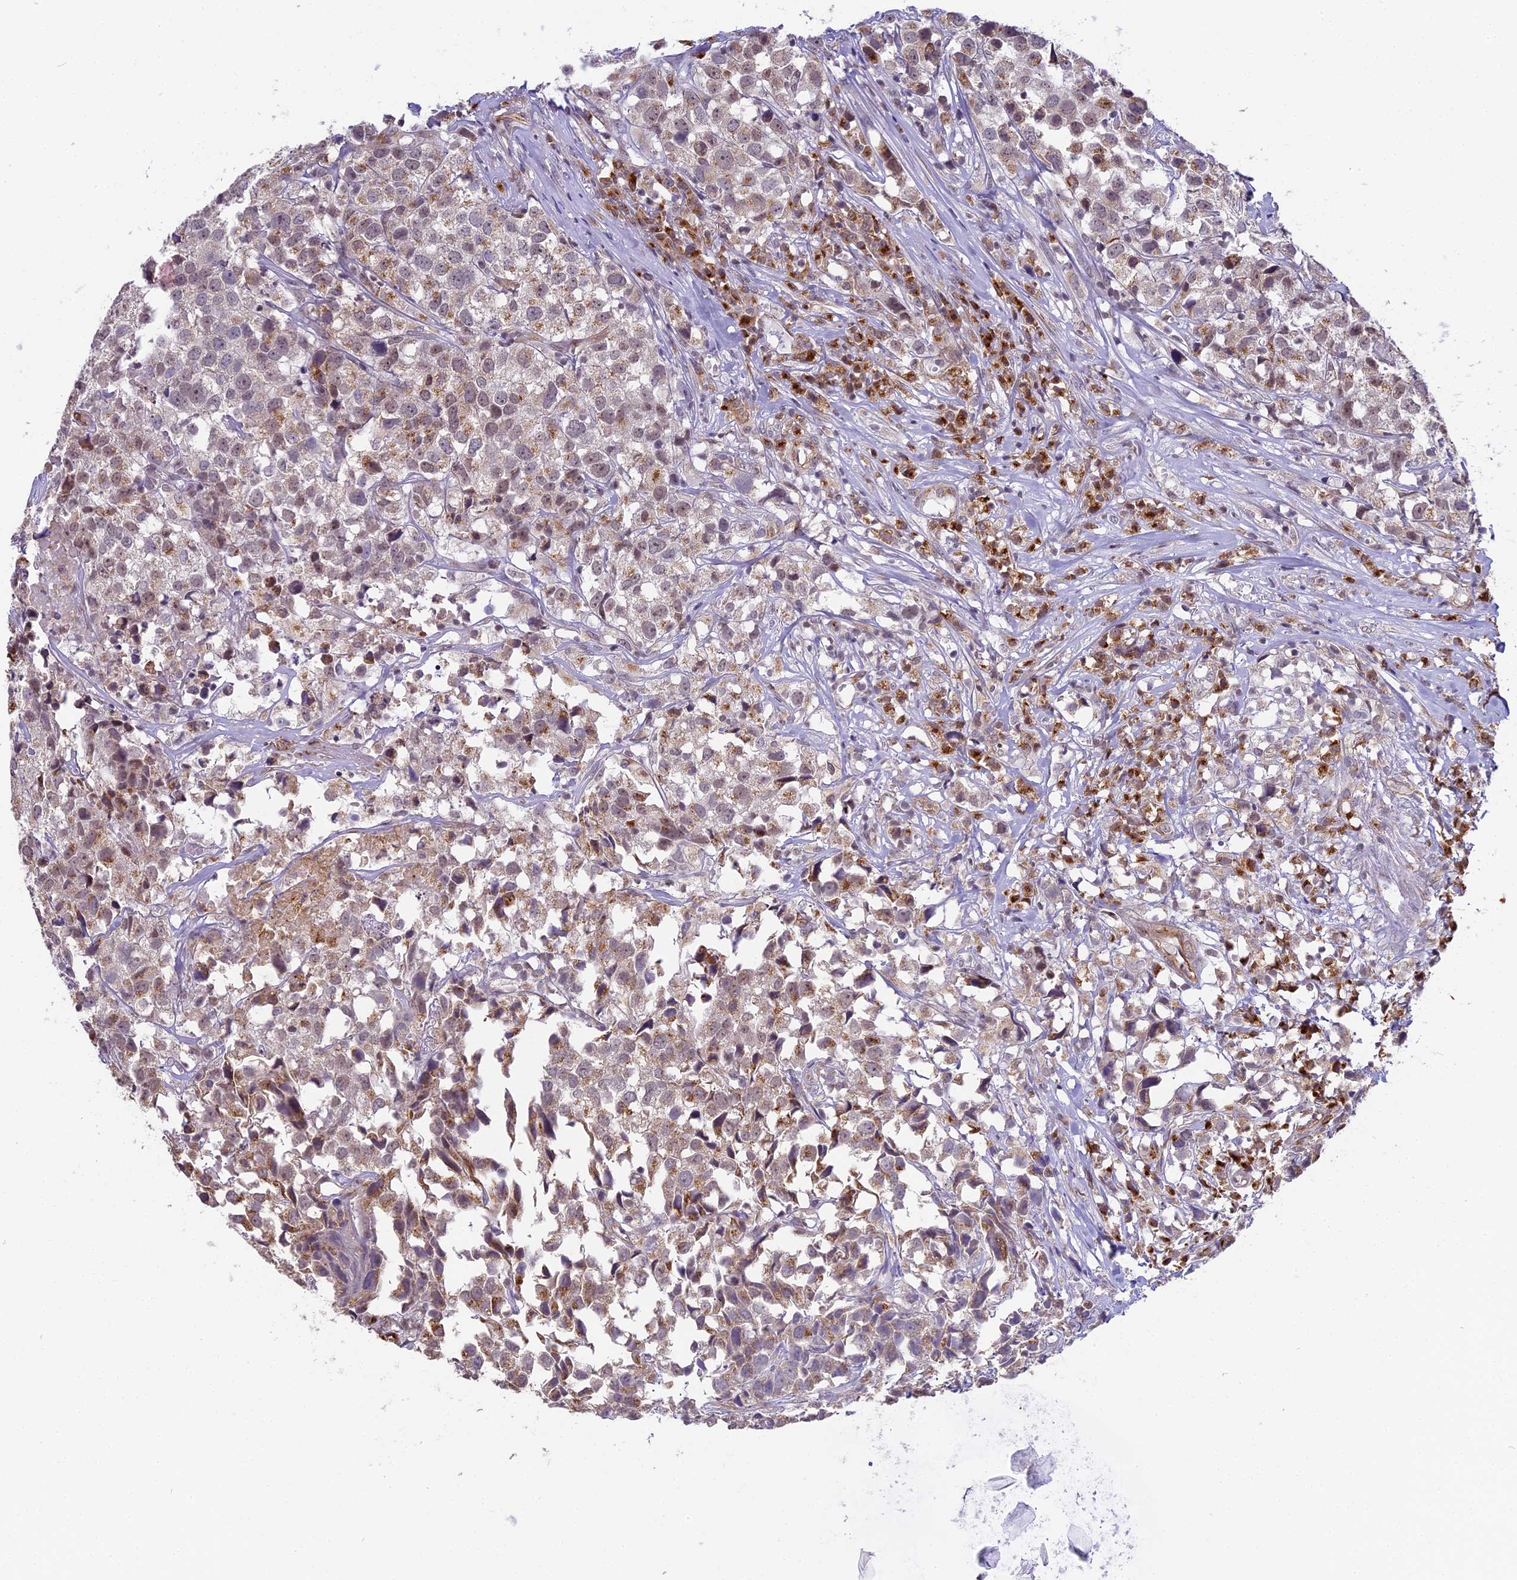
{"staining": {"intensity": "weak", "quantity": ">75%", "location": "cytoplasmic/membranous"}, "tissue": "urothelial cancer", "cell_type": "Tumor cells", "image_type": "cancer", "snomed": [{"axis": "morphology", "description": "Urothelial carcinoma, High grade"}, {"axis": "topography", "description": "Urinary bladder"}], "caption": "Immunohistochemistry photomicrograph of neoplastic tissue: human urothelial cancer stained using immunohistochemistry shows low levels of weak protein expression localized specifically in the cytoplasmic/membranous of tumor cells, appearing as a cytoplasmic/membranous brown color.", "gene": "HEATR5B", "patient": {"sex": "female", "age": 75}}